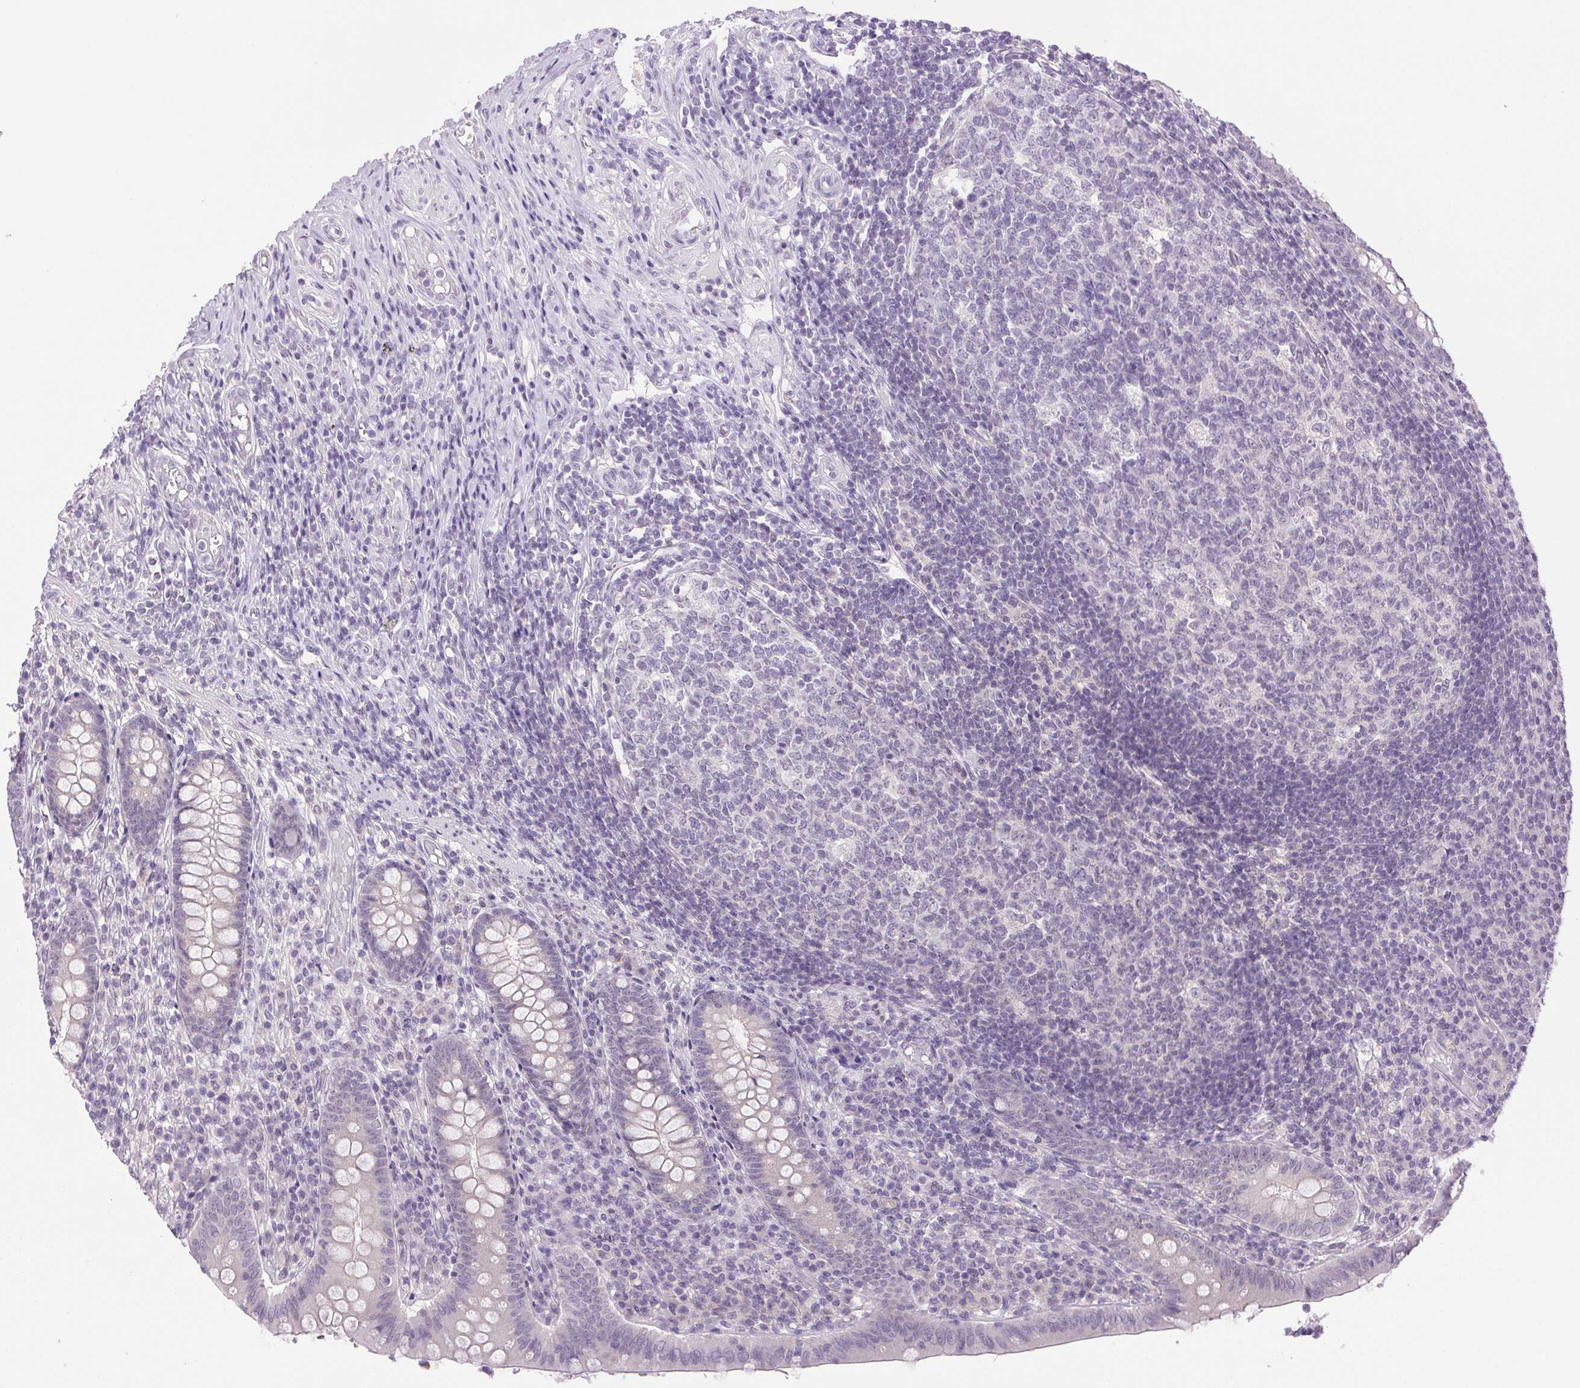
{"staining": {"intensity": "negative", "quantity": "none", "location": "none"}, "tissue": "appendix", "cell_type": "Glandular cells", "image_type": "normal", "snomed": [{"axis": "morphology", "description": "Normal tissue, NOS"}, {"axis": "topography", "description": "Appendix"}], "caption": "Unremarkable appendix was stained to show a protein in brown. There is no significant staining in glandular cells. Nuclei are stained in blue.", "gene": "SMIM13", "patient": {"sex": "male", "age": 18}}